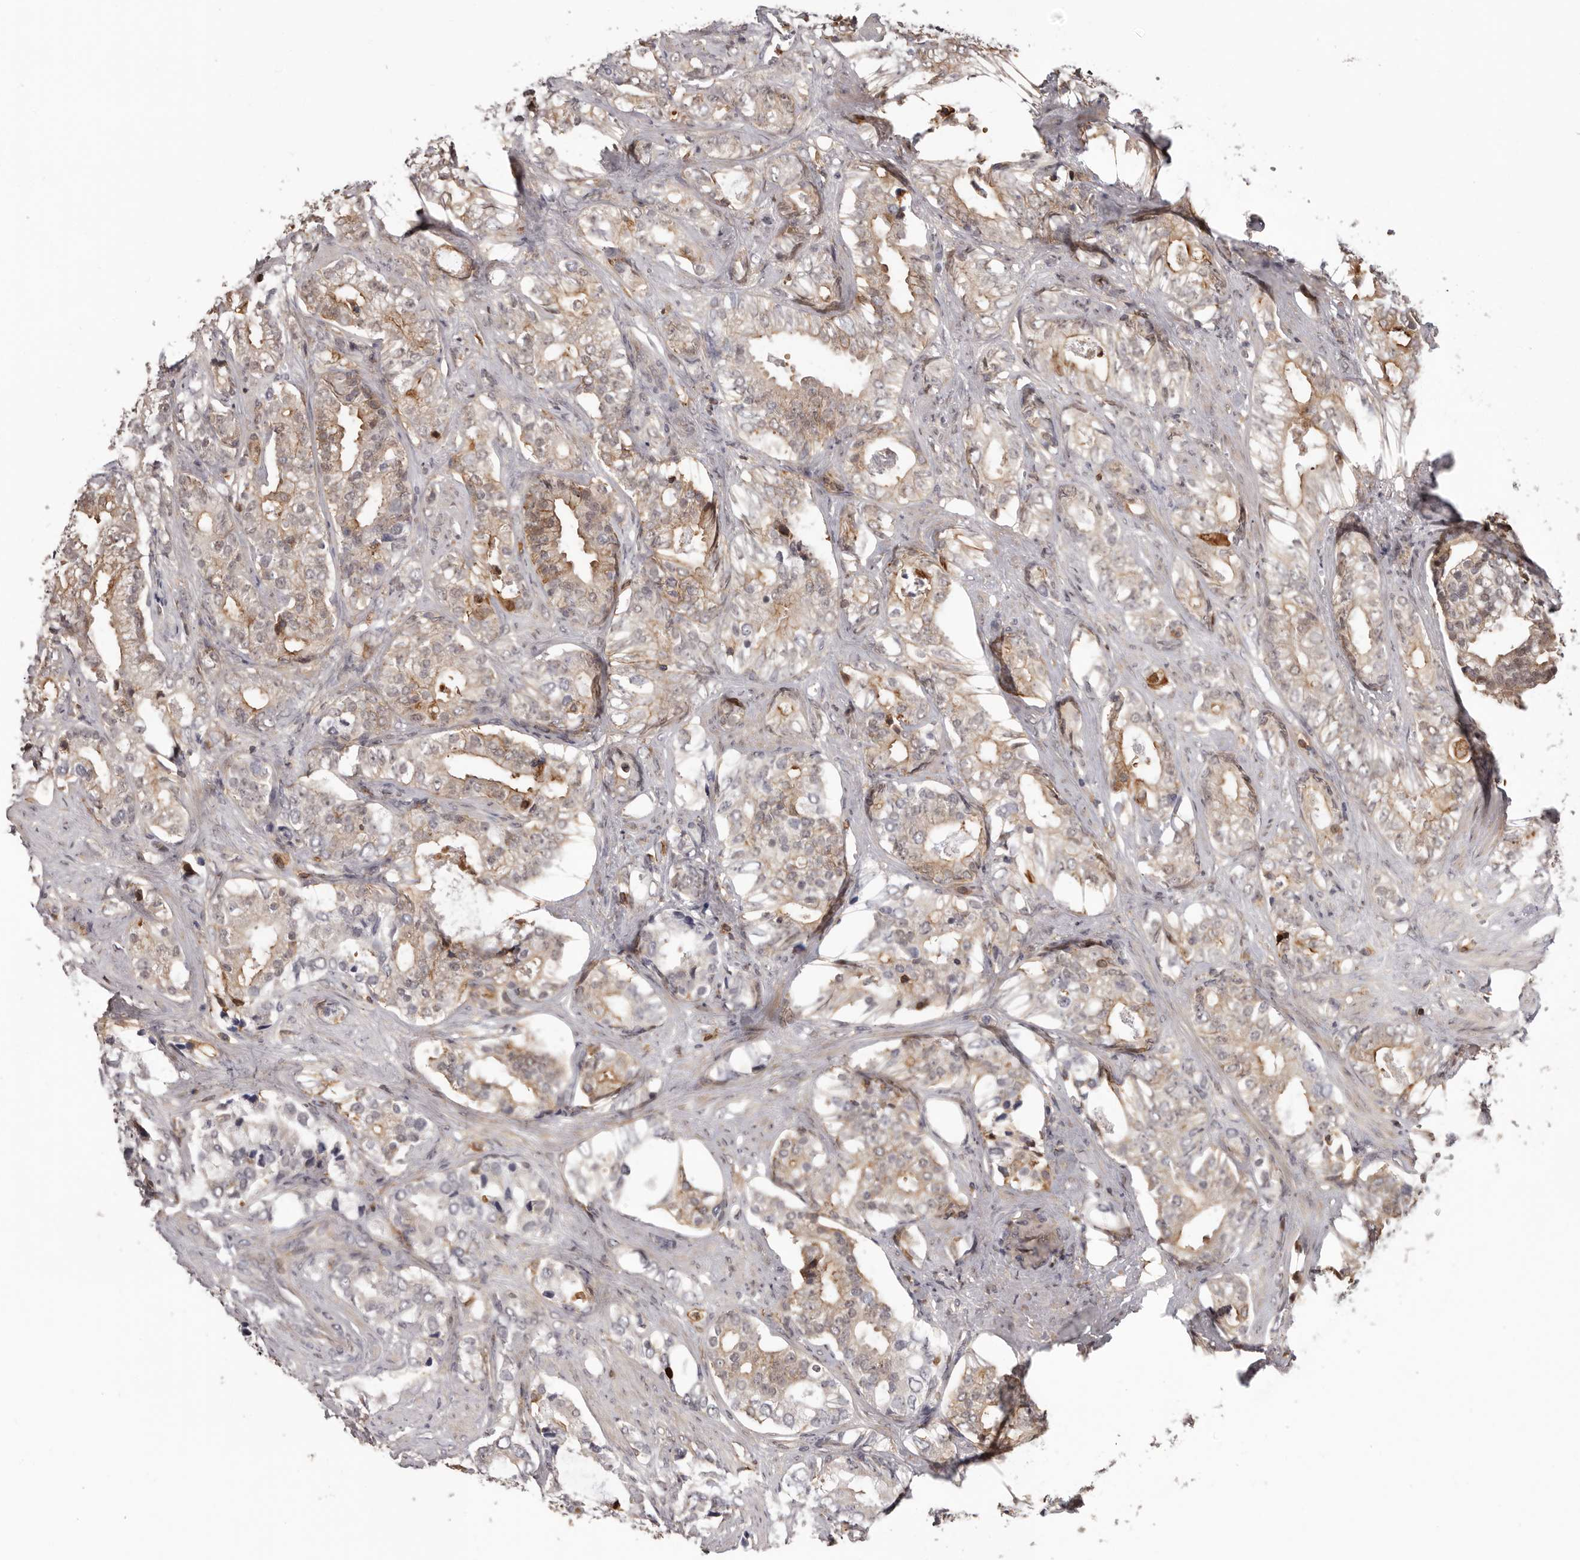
{"staining": {"intensity": "moderate", "quantity": "<25%", "location": "cytoplasmic/membranous"}, "tissue": "prostate cancer", "cell_type": "Tumor cells", "image_type": "cancer", "snomed": [{"axis": "morphology", "description": "Adenocarcinoma, High grade"}, {"axis": "topography", "description": "Prostate and seminal vesicle, NOS"}], "caption": "Prostate adenocarcinoma (high-grade) stained with a protein marker displays moderate staining in tumor cells.", "gene": "PRR12", "patient": {"sex": "male", "age": 67}}